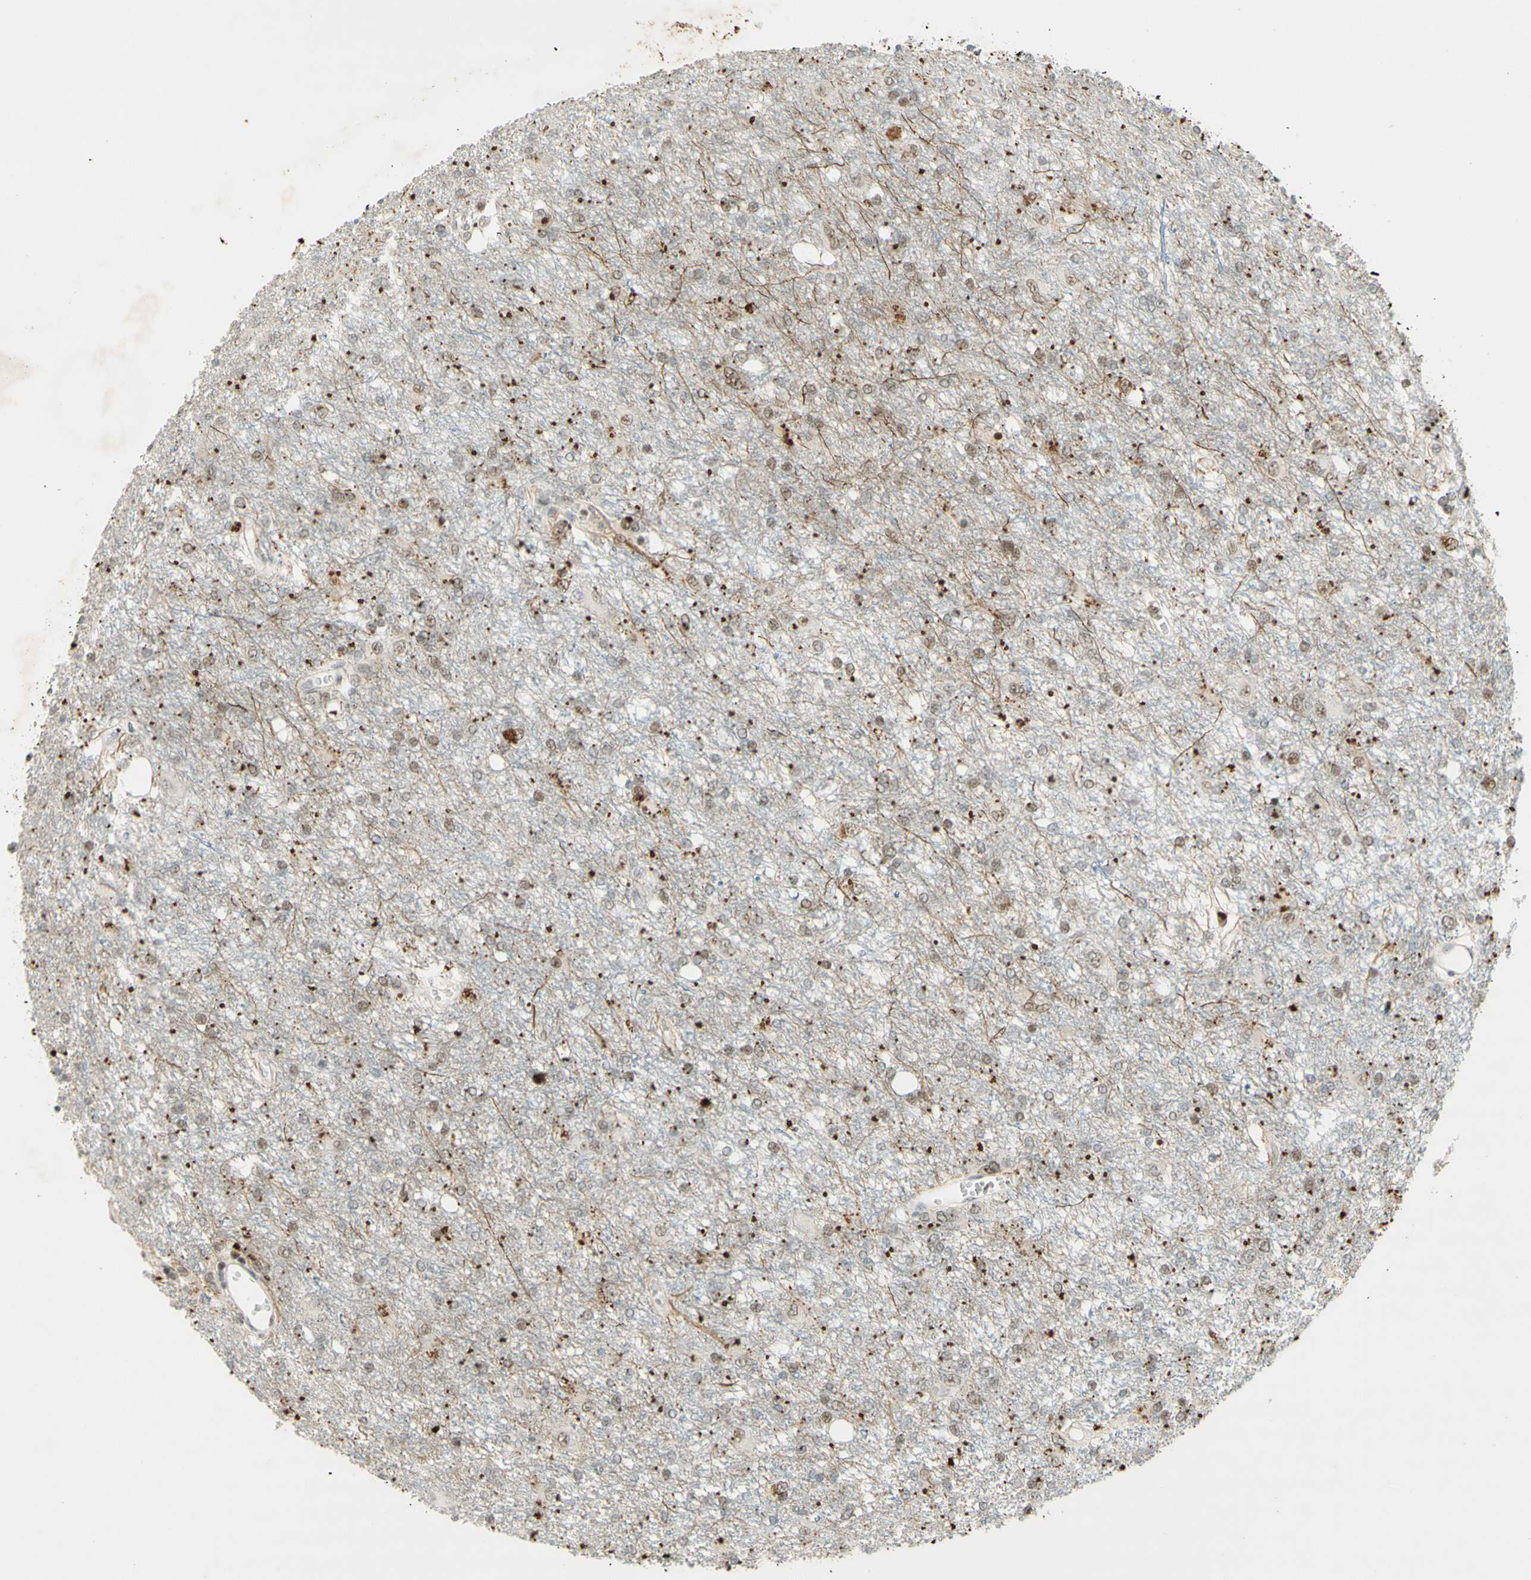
{"staining": {"intensity": "weak", "quantity": "25%-75%", "location": "cytoplasmic/membranous,nuclear"}, "tissue": "glioma", "cell_type": "Tumor cells", "image_type": "cancer", "snomed": [{"axis": "morphology", "description": "Glioma, malignant, High grade"}, {"axis": "topography", "description": "Brain"}], "caption": "Protein expression analysis of malignant high-grade glioma exhibits weak cytoplasmic/membranous and nuclear staining in approximately 25%-75% of tumor cells.", "gene": "IRF1", "patient": {"sex": "female", "age": 59}}